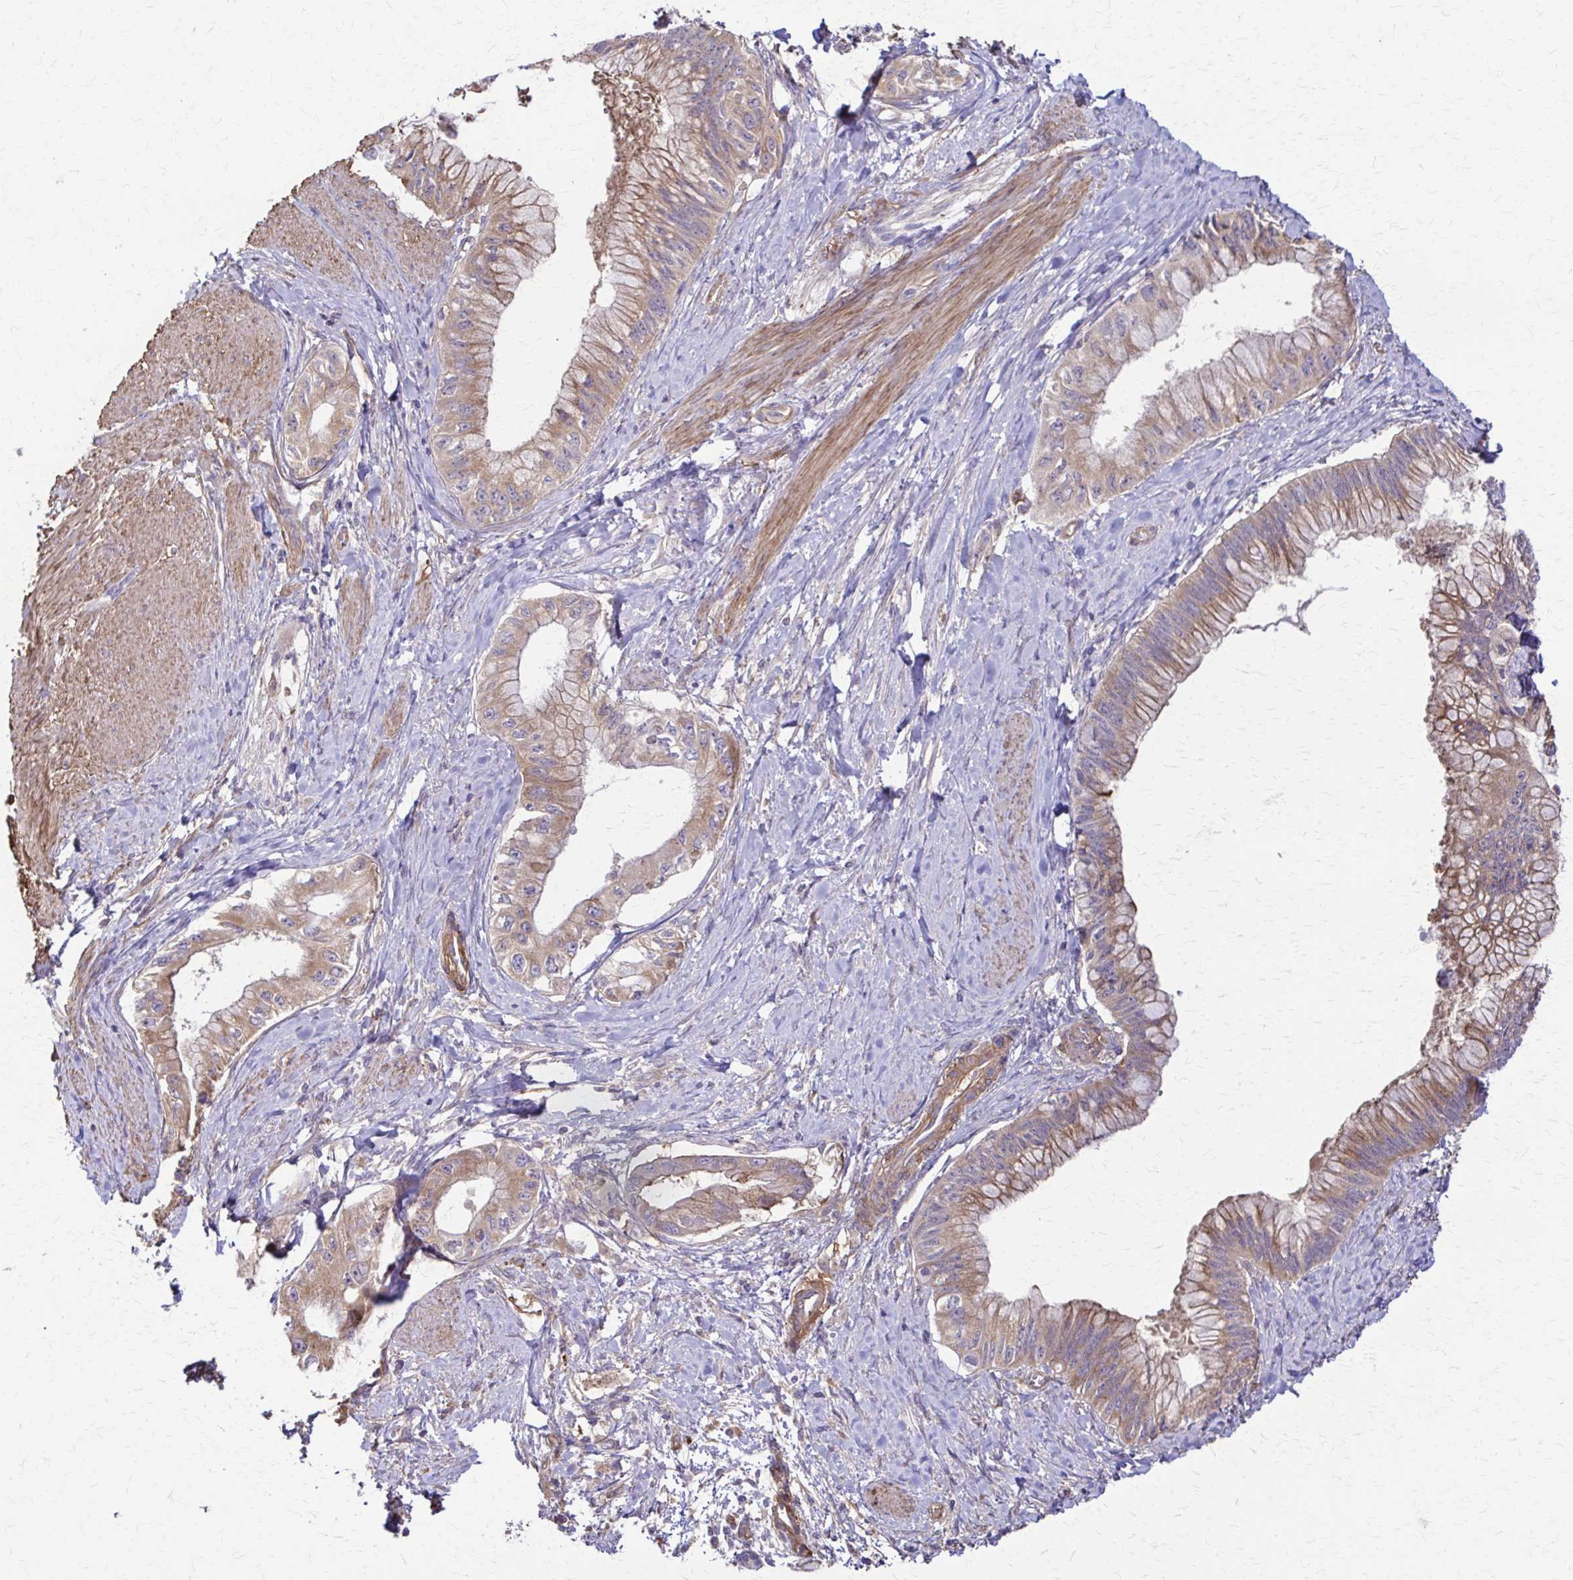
{"staining": {"intensity": "weak", "quantity": ">75%", "location": "cytoplasmic/membranous"}, "tissue": "pancreatic cancer", "cell_type": "Tumor cells", "image_type": "cancer", "snomed": [{"axis": "morphology", "description": "Adenocarcinoma, NOS"}, {"axis": "topography", "description": "Pancreas"}], "caption": "Pancreatic cancer tissue shows weak cytoplasmic/membranous expression in about >75% of tumor cells, visualized by immunohistochemistry.", "gene": "DSP", "patient": {"sex": "male", "age": 48}}